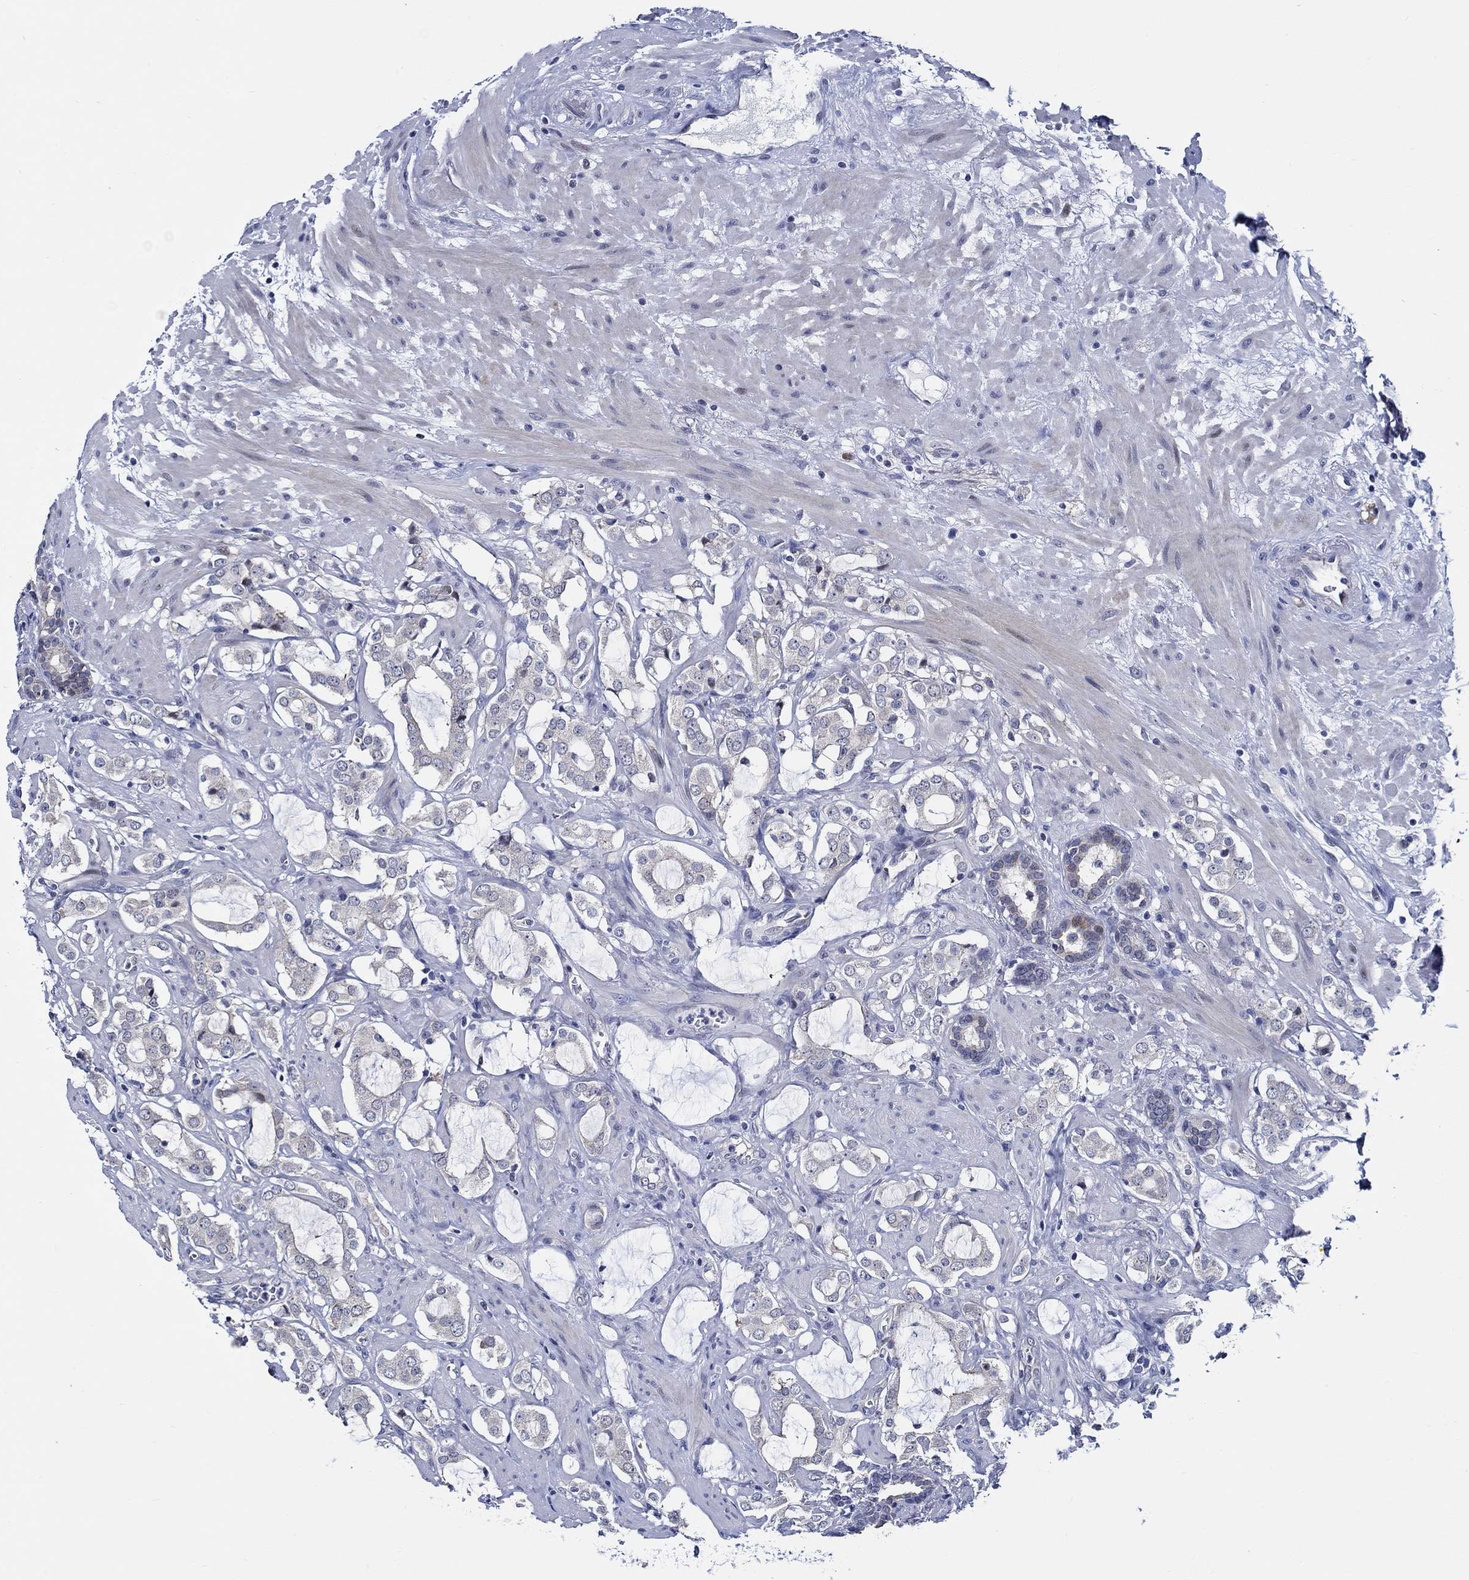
{"staining": {"intensity": "negative", "quantity": "none", "location": "none"}, "tissue": "prostate cancer", "cell_type": "Tumor cells", "image_type": "cancer", "snomed": [{"axis": "morphology", "description": "Adenocarcinoma, NOS"}, {"axis": "topography", "description": "Prostate"}], "caption": "The micrograph exhibits no significant expression in tumor cells of prostate adenocarcinoma. (DAB (3,3'-diaminobenzidine) immunohistochemistry (IHC), high magnification).", "gene": "C8orf48", "patient": {"sex": "male", "age": 66}}